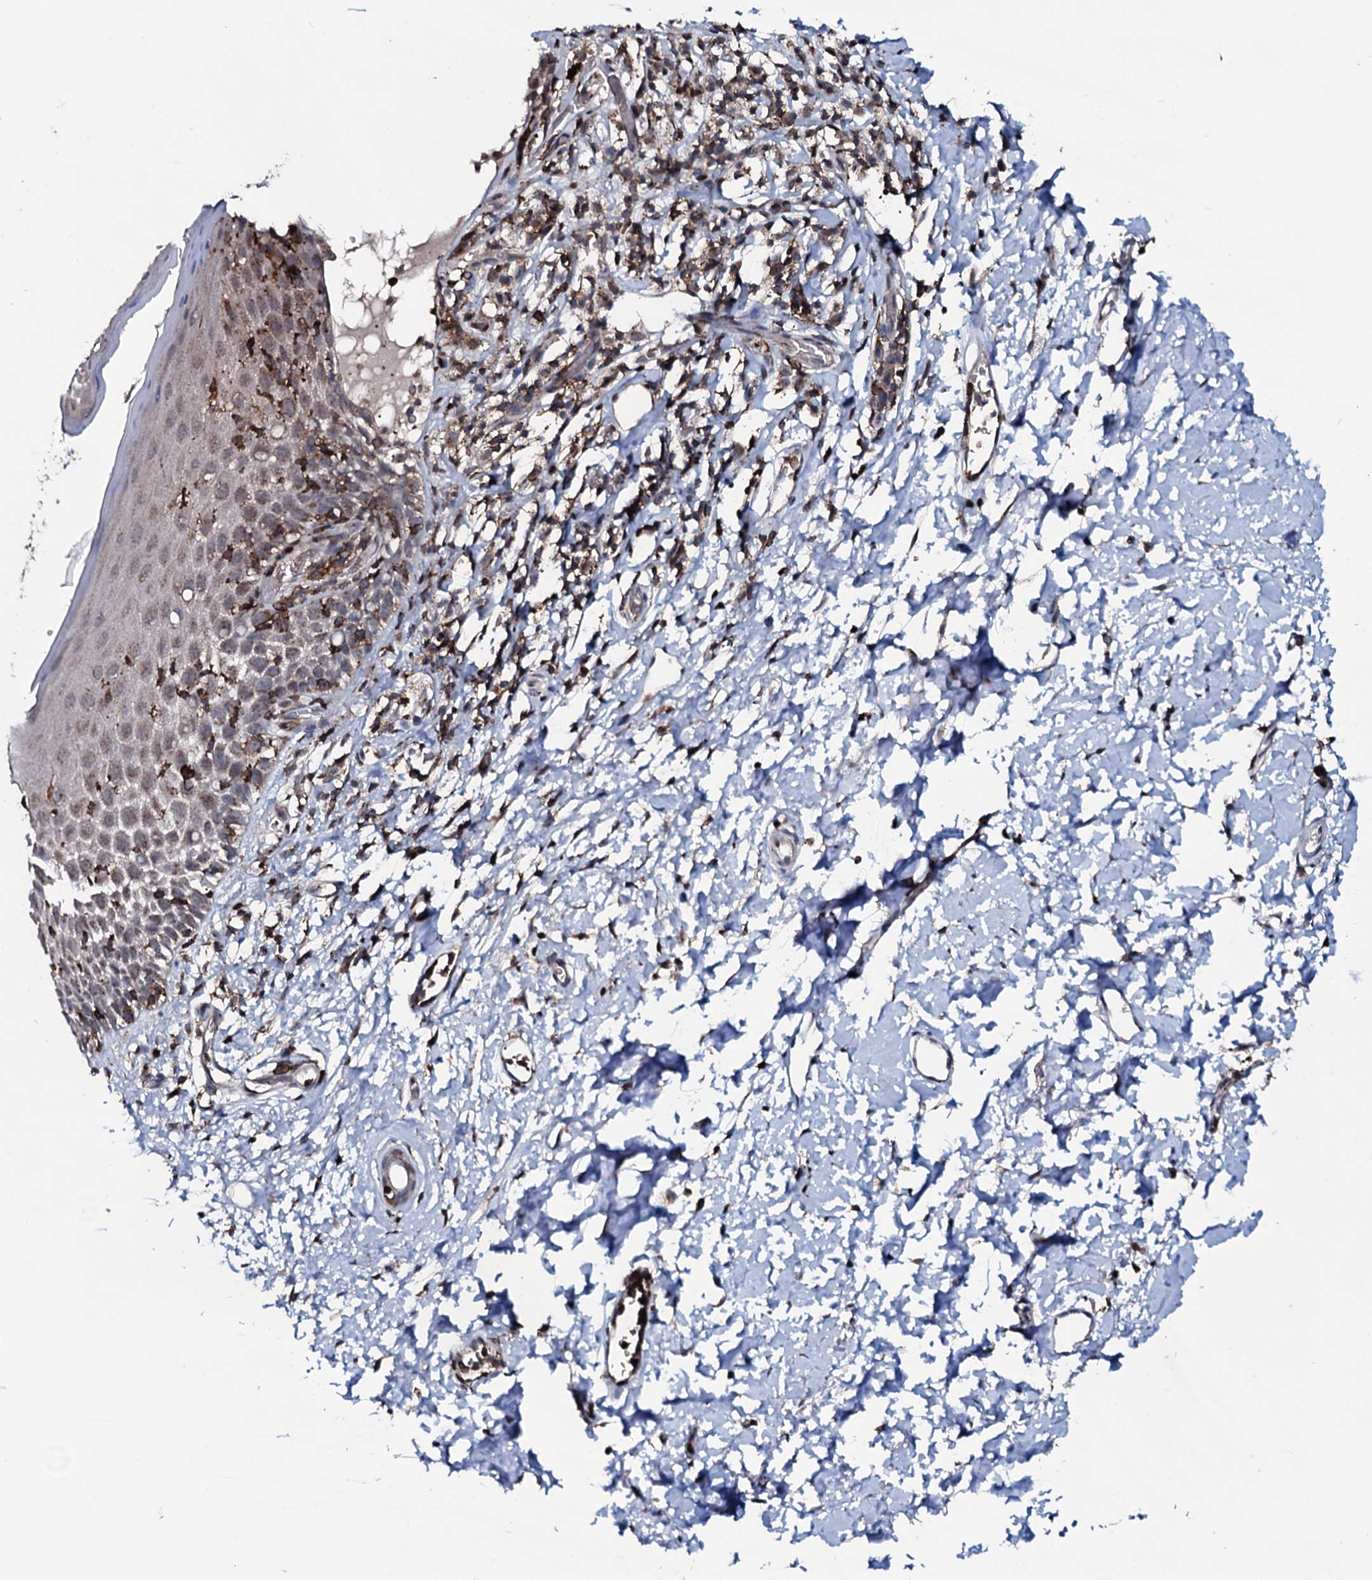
{"staining": {"intensity": "moderate", "quantity": "25%-75%", "location": "cytoplasmic/membranous"}, "tissue": "skin", "cell_type": "Epidermal cells", "image_type": "normal", "snomed": [{"axis": "morphology", "description": "Normal tissue, NOS"}, {"axis": "topography", "description": "Vulva"}], "caption": "The histopathology image reveals staining of normal skin, revealing moderate cytoplasmic/membranous protein expression (brown color) within epidermal cells. (brown staining indicates protein expression, while blue staining denotes nuclei).", "gene": "OGFOD2", "patient": {"sex": "female", "age": 68}}